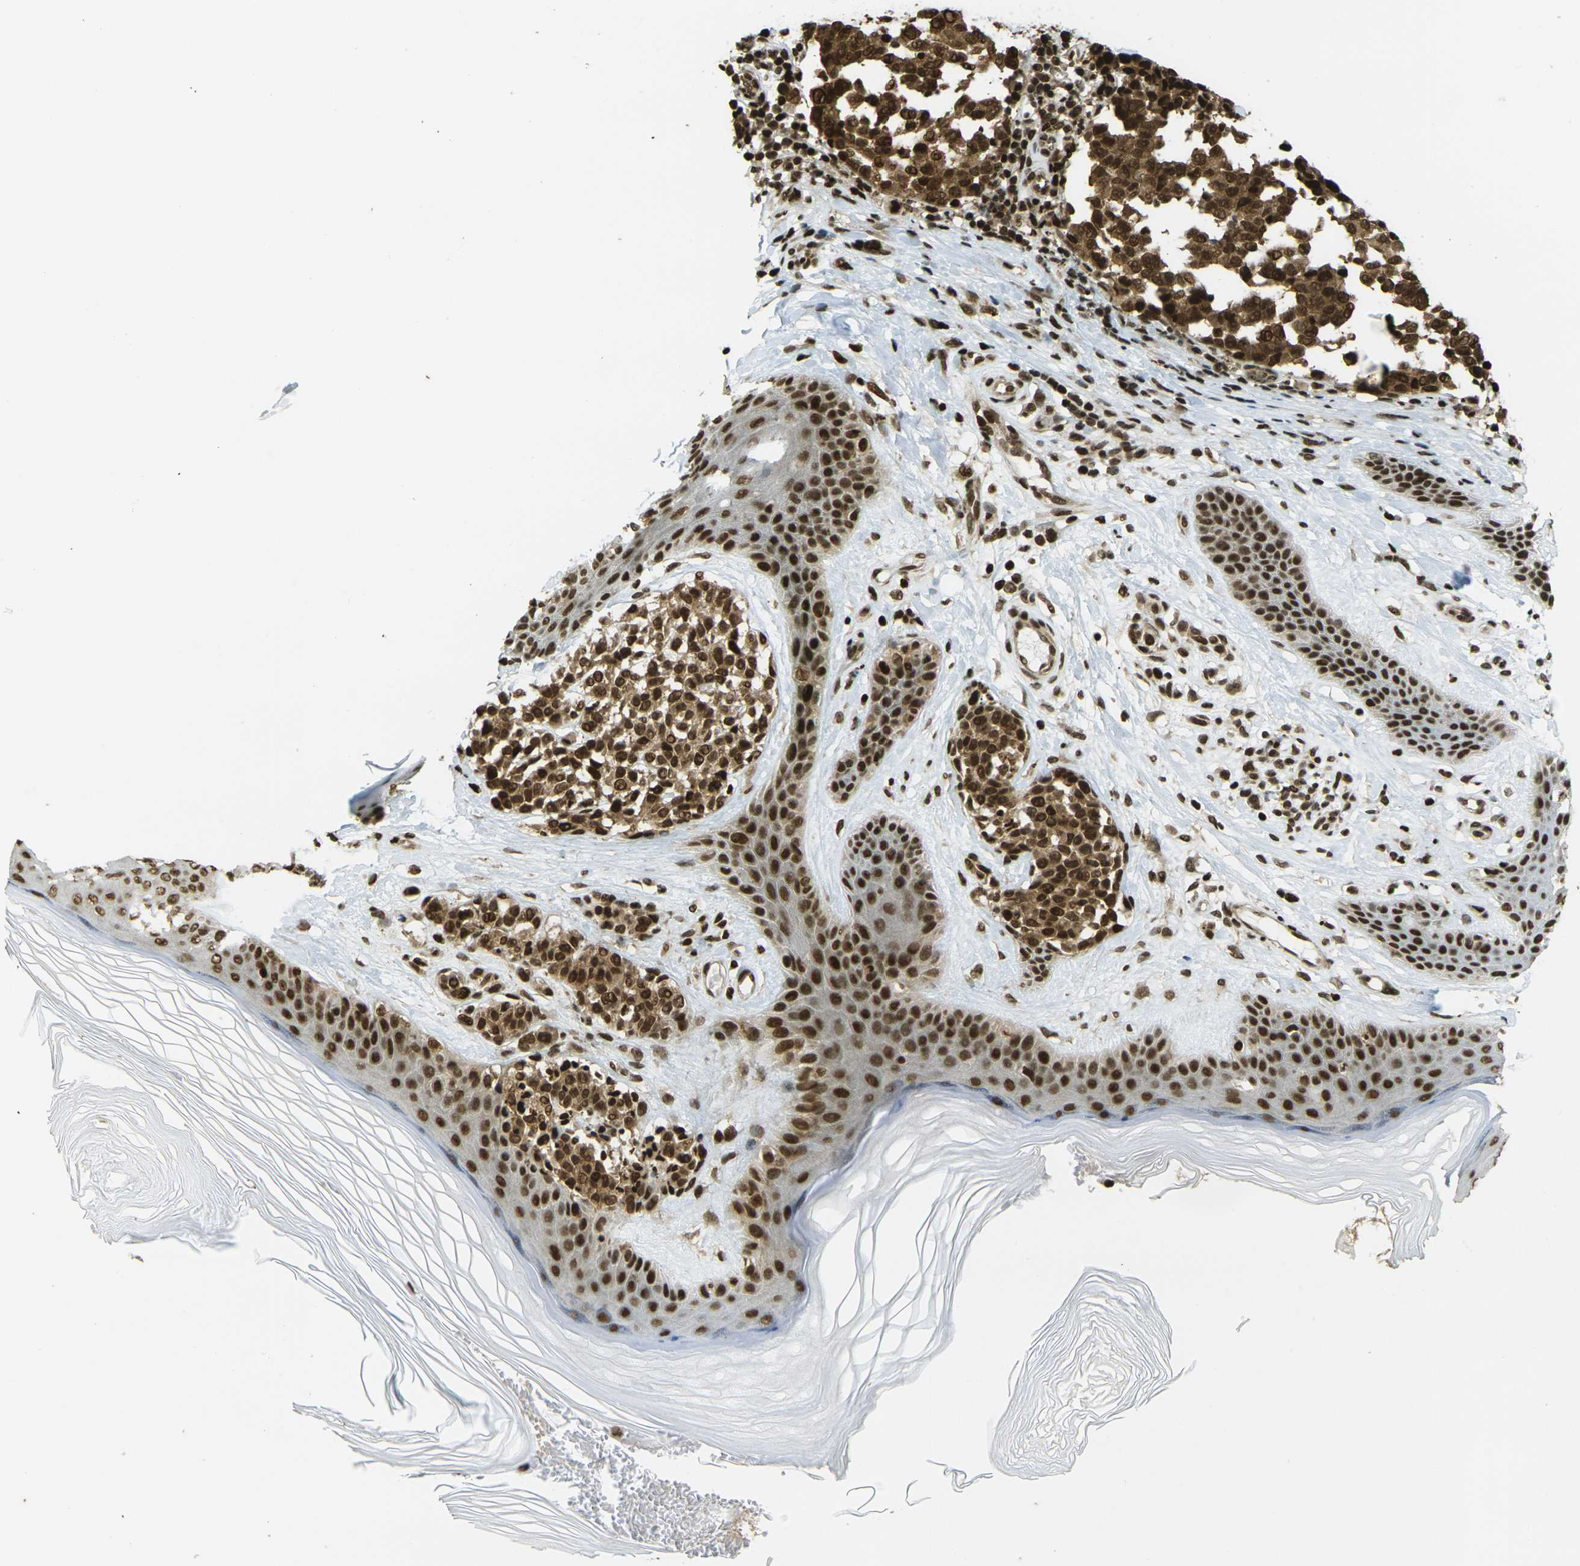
{"staining": {"intensity": "strong", "quantity": ">75%", "location": "cytoplasmic/membranous,nuclear"}, "tissue": "melanoma", "cell_type": "Tumor cells", "image_type": "cancer", "snomed": [{"axis": "morphology", "description": "Malignant melanoma, NOS"}, {"axis": "topography", "description": "Skin"}], "caption": "Immunohistochemistry (IHC) image of human melanoma stained for a protein (brown), which shows high levels of strong cytoplasmic/membranous and nuclear positivity in about >75% of tumor cells.", "gene": "RUVBL2", "patient": {"sex": "female", "age": 64}}